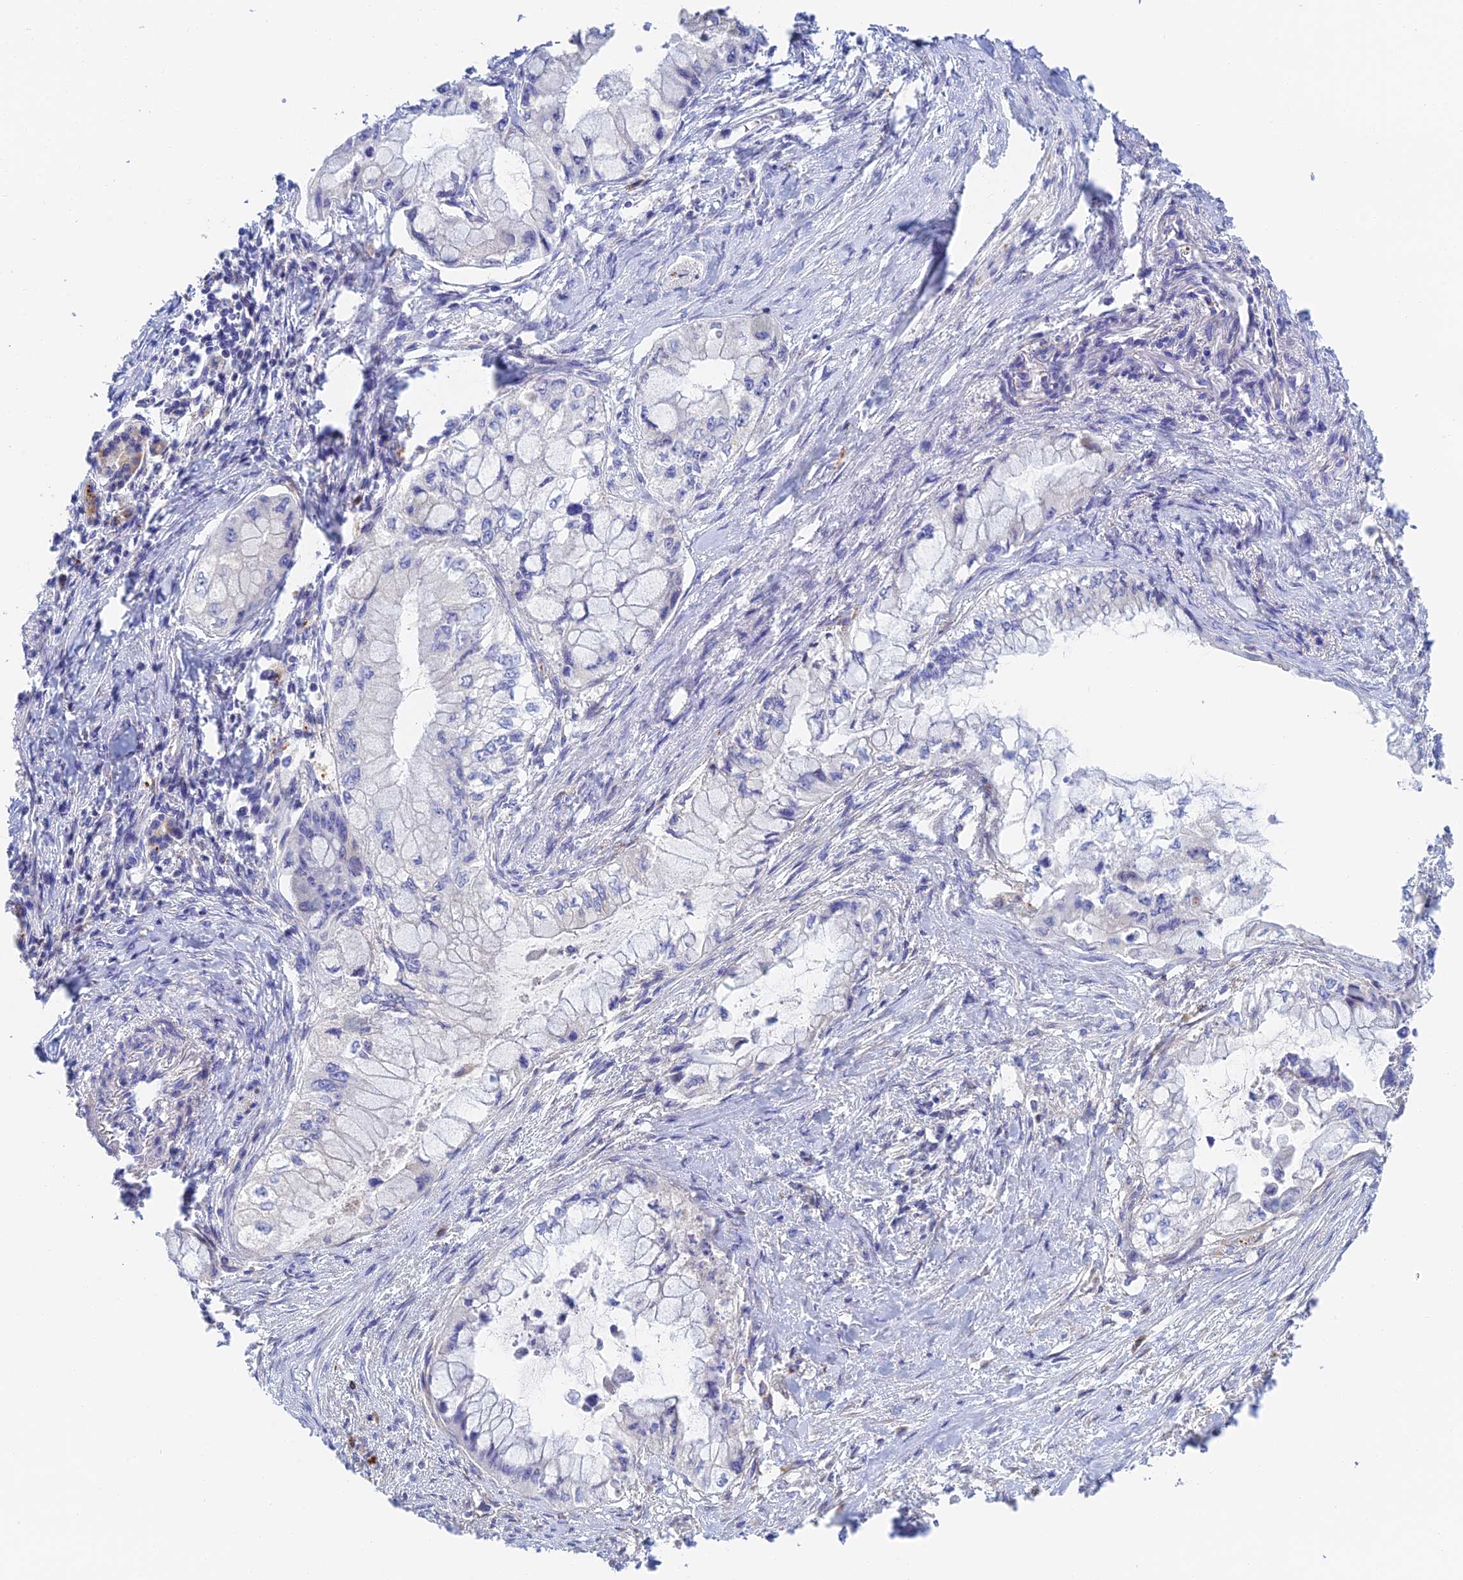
{"staining": {"intensity": "negative", "quantity": "none", "location": "none"}, "tissue": "pancreatic cancer", "cell_type": "Tumor cells", "image_type": "cancer", "snomed": [{"axis": "morphology", "description": "Adenocarcinoma, NOS"}, {"axis": "topography", "description": "Pancreas"}], "caption": "Tumor cells show no significant protein expression in pancreatic cancer. (Stains: DAB (3,3'-diaminobenzidine) IHC with hematoxylin counter stain, Microscopy: brightfield microscopy at high magnification).", "gene": "RPGRIP1L", "patient": {"sex": "male", "age": 48}}